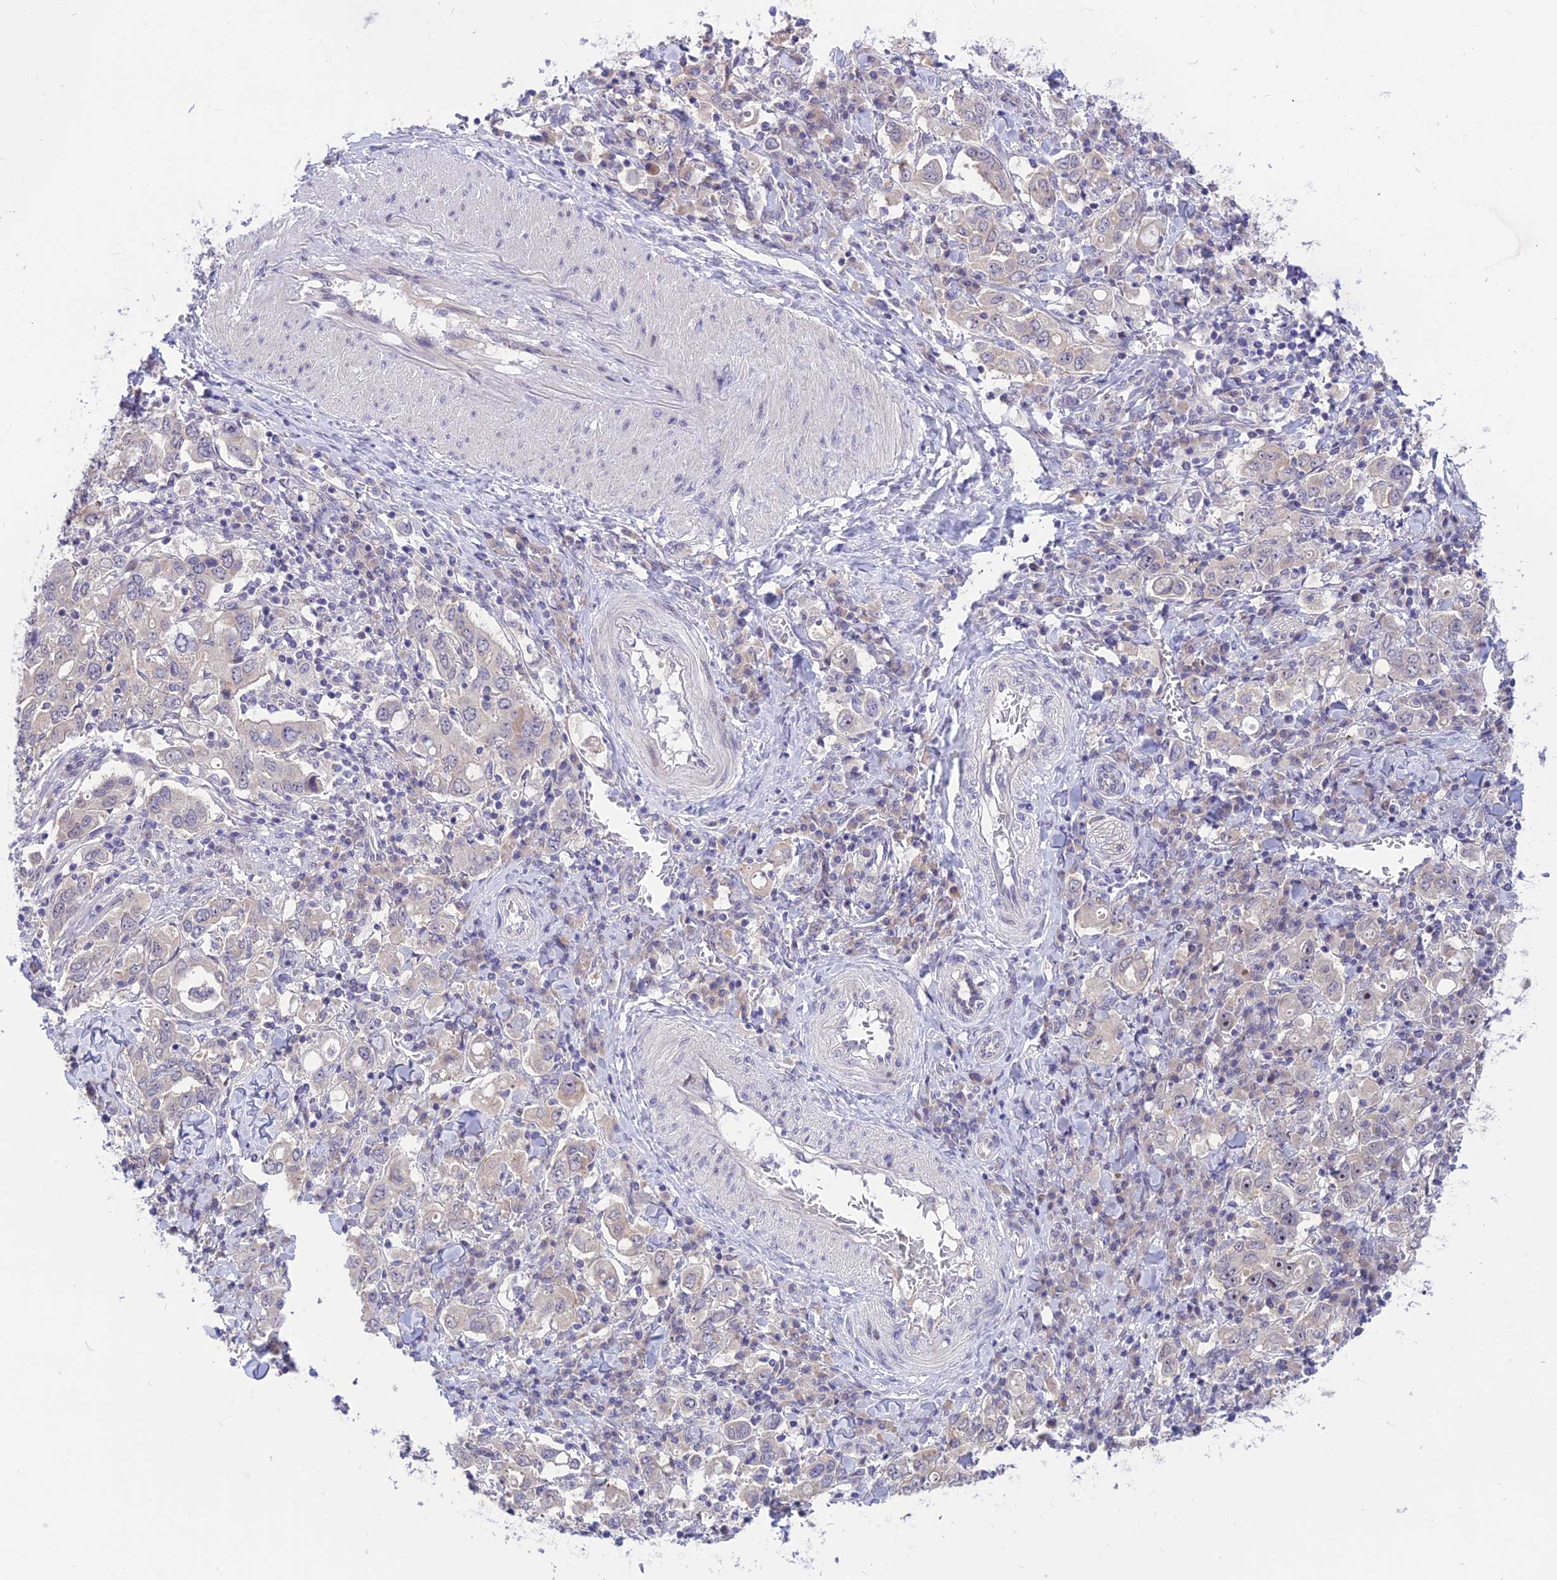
{"staining": {"intensity": "negative", "quantity": "none", "location": "none"}, "tissue": "stomach cancer", "cell_type": "Tumor cells", "image_type": "cancer", "snomed": [{"axis": "morphology", "description": "Adenocarcinoma, NOS"}, {"axis": "topography", "description": "Stomach, upper"}], "caption": "This micrograph is of adenocarcinoma (stomach) stained with IHC to label a protein in brown with the nuclei are counter-stained blue. There is no staining in tumor cells.", "gene": "ZNF837", "patient": {"sex": "male", "age": 62}}